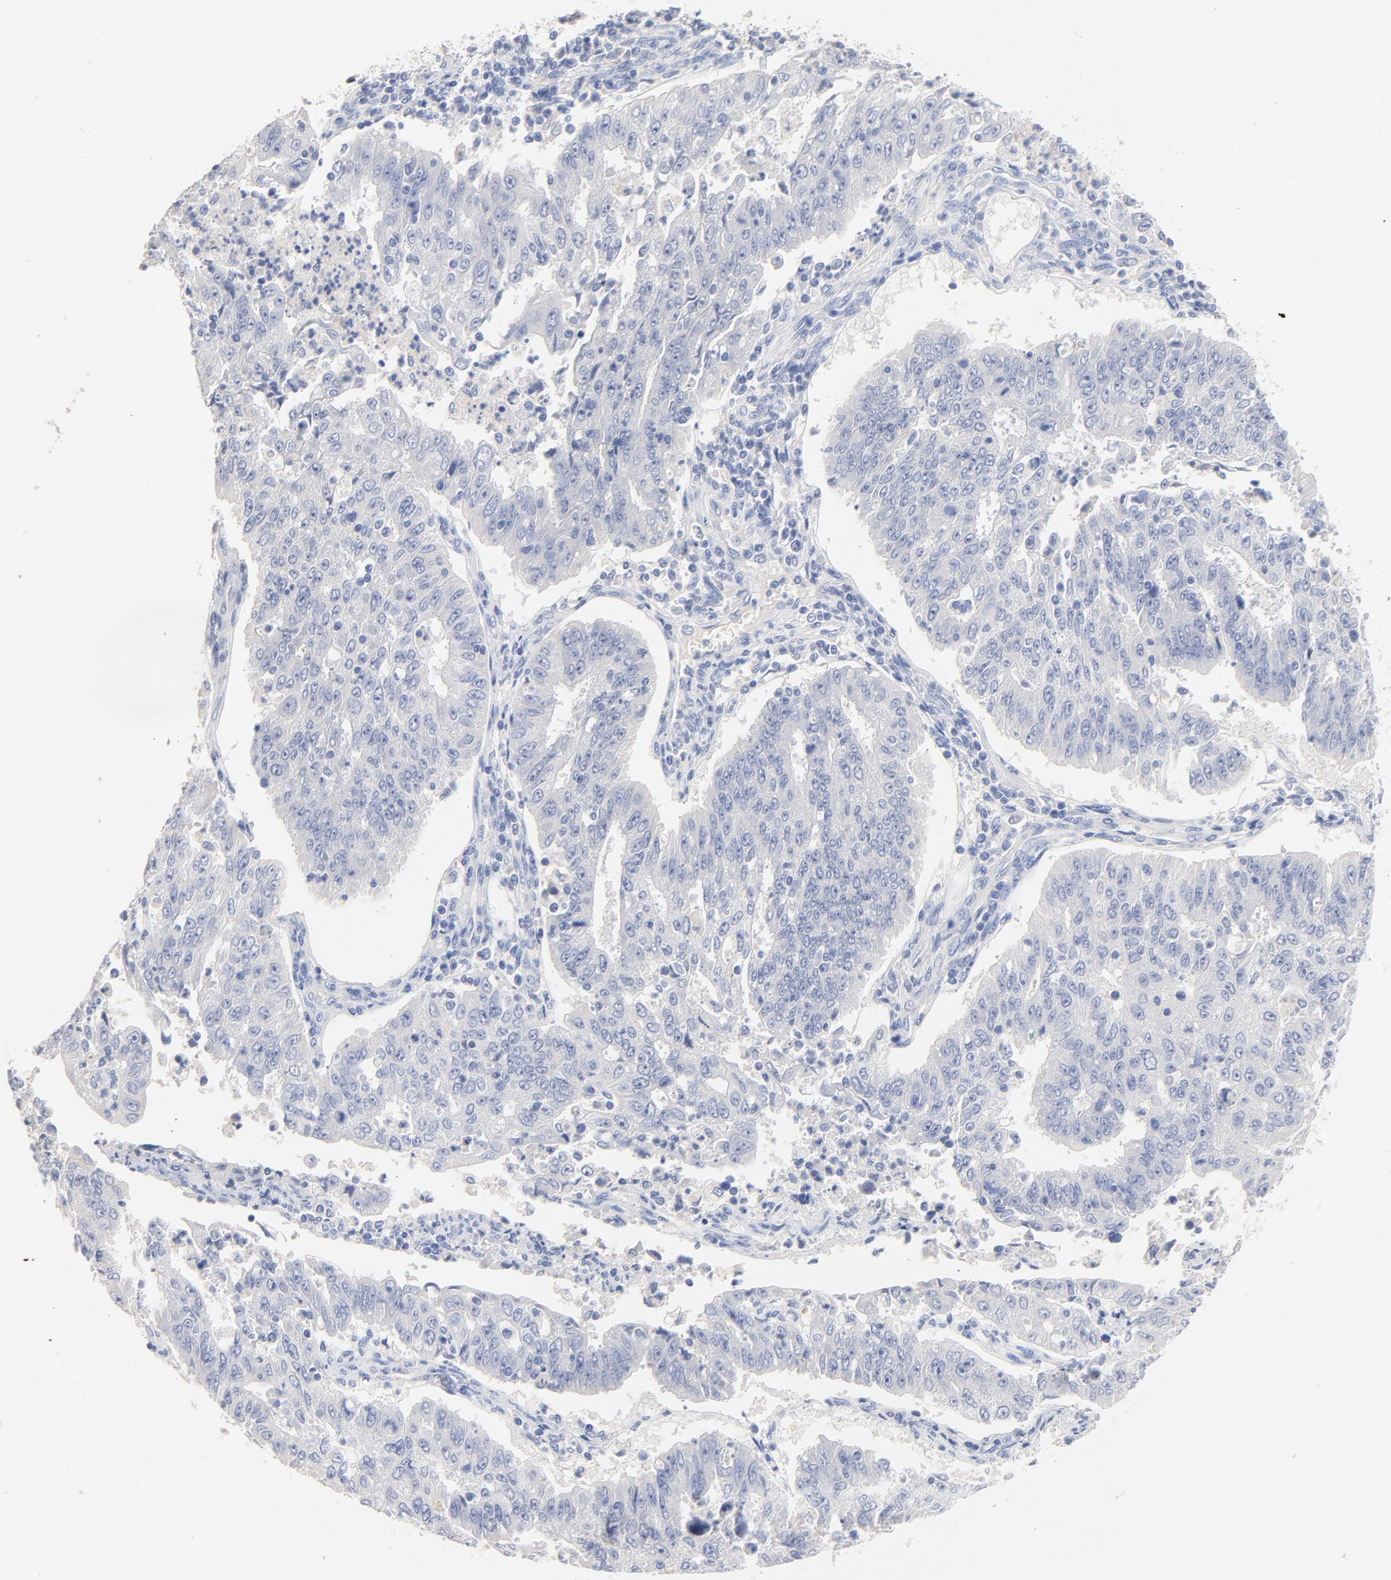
{"staining": {"intensity": "negative", "quantity": "none", "location": "none"}, "tissue": "endometrial cancer", "cell_type": "Tumor cells", "image_type": "cancer", "snomed": [{"axis": "morphology", "description": "Adenocarcinoma, NOS"}, {"axis": "topography", "description": "Endometrium"}], "caption": "Immunohistochemistry image of neoplastic tissue: adenocarcinoma (endometrial) stained with DAB (3,3'-diaminobenzidine) displays no significant protein expression in tumor cells.", "gene": "CPS1", "patient": {"sex": "female", "age": 42}}